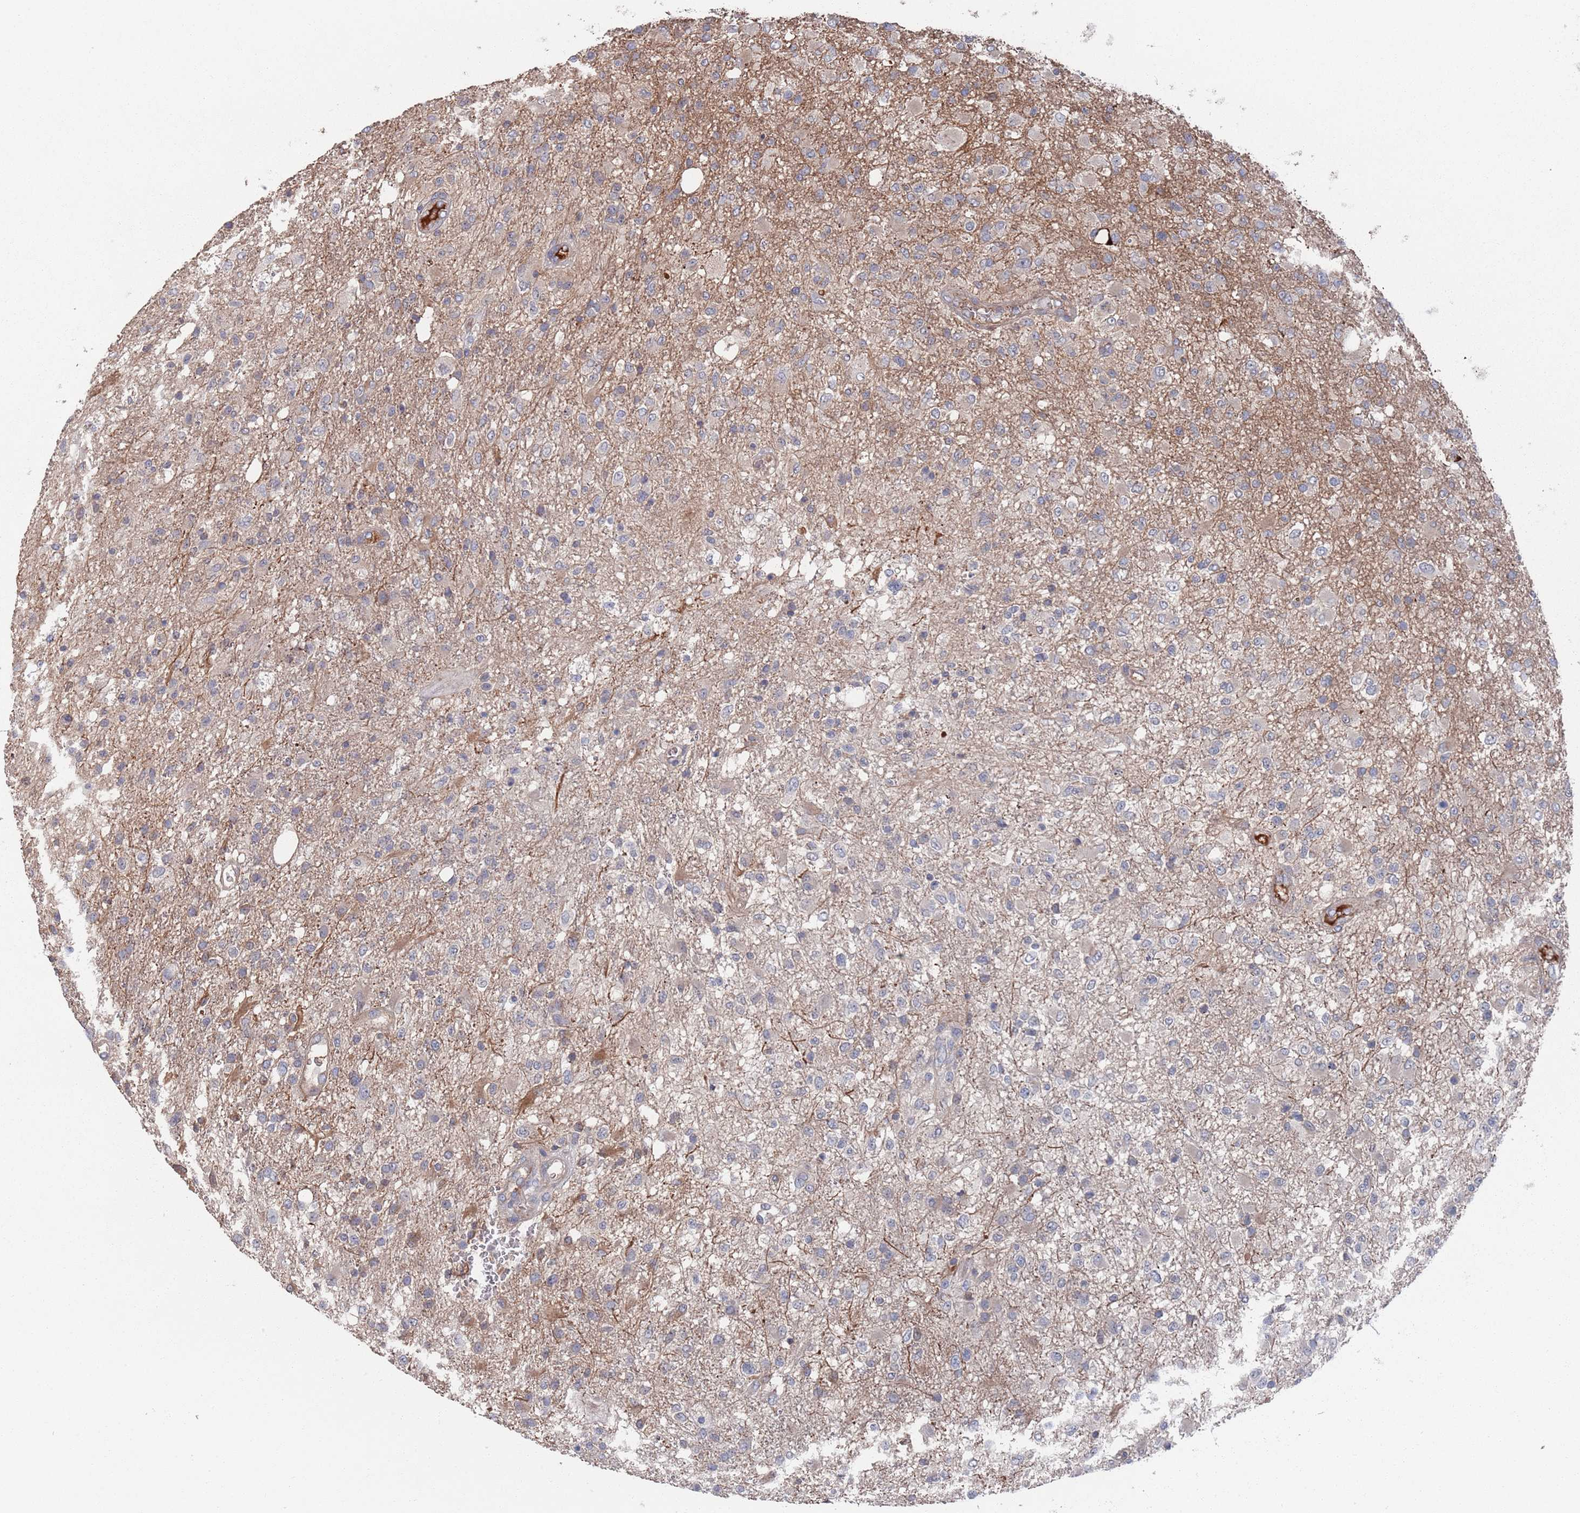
{"staining": {"intensity": "negative", "quantity": "none", "location": "none"}, "tissue": "glioma", "cell_type": "Tumor cells", "image_type": "cancer", "snomed": [{"axis": "morphology", "description": "Glioma, malignant, High grade"}, {"axis": "topography", "description": "Brain"}], "caption": "Glioma stained for a protein using IHC demonstrates no expression tumor cells.", "gene": "PLEKHA4", "patient": {"sex": "female", "age": 74}}